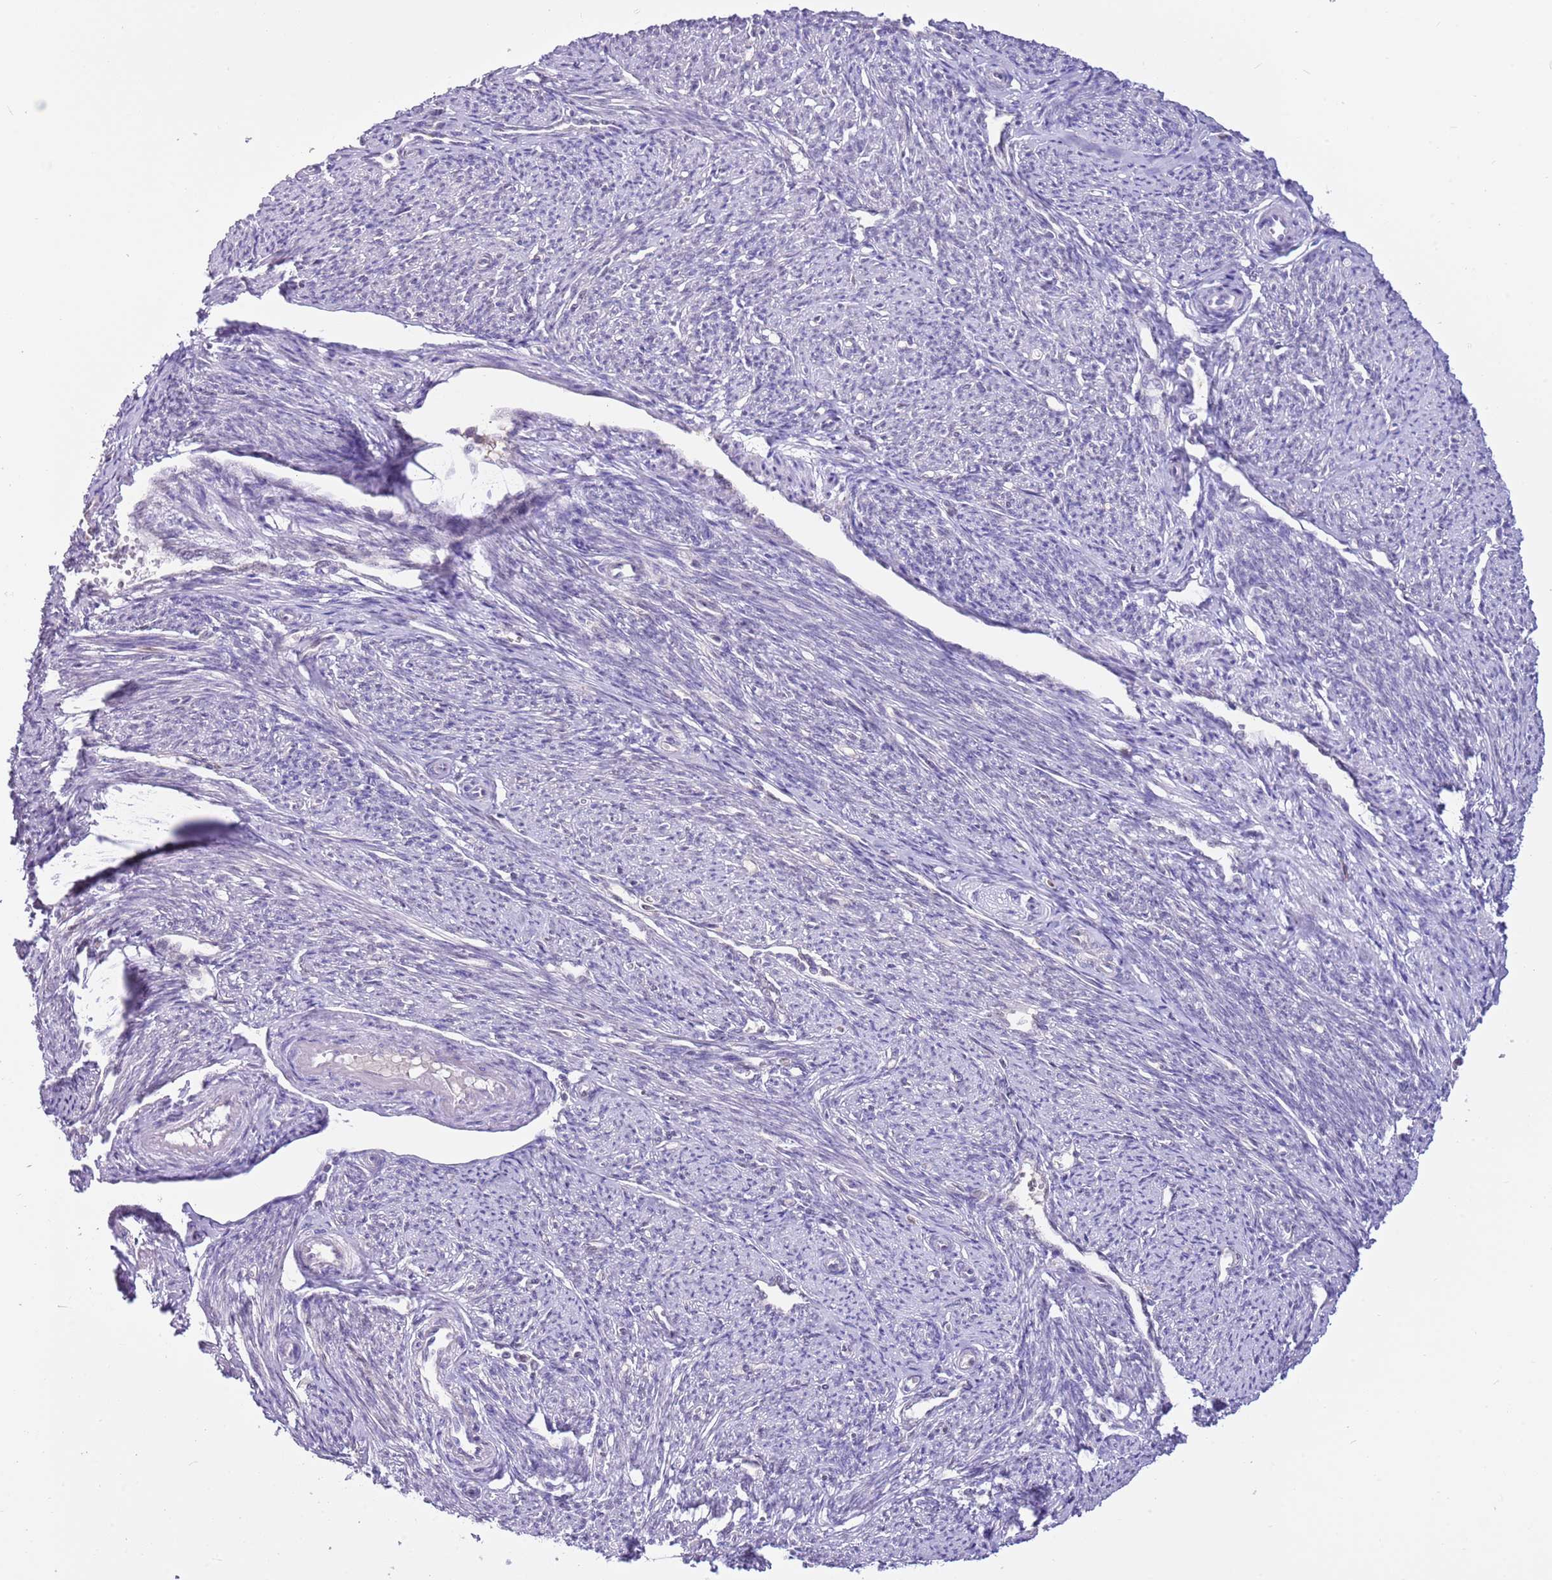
{"staining": {"intensity": "negative", "quantity": "none", "location": "none"}, "tissue": "smooth muscle", "cell_type": "Smooth muscle cells", "image_type": "normal", "snomed": [{"axis": "morphology", "description": "Normal tissue, NOS"}, {"axis": "topography", "description": "Smooth muscle"}, {"axis": "topography", "description": "Uterus"}], "caption": "This is a image of IHC staining of normal smooth muscle, which shows no expression in smooth muscle cells.", "gene": "DDI2", "patient": {"sex": "female", "age": 59}}